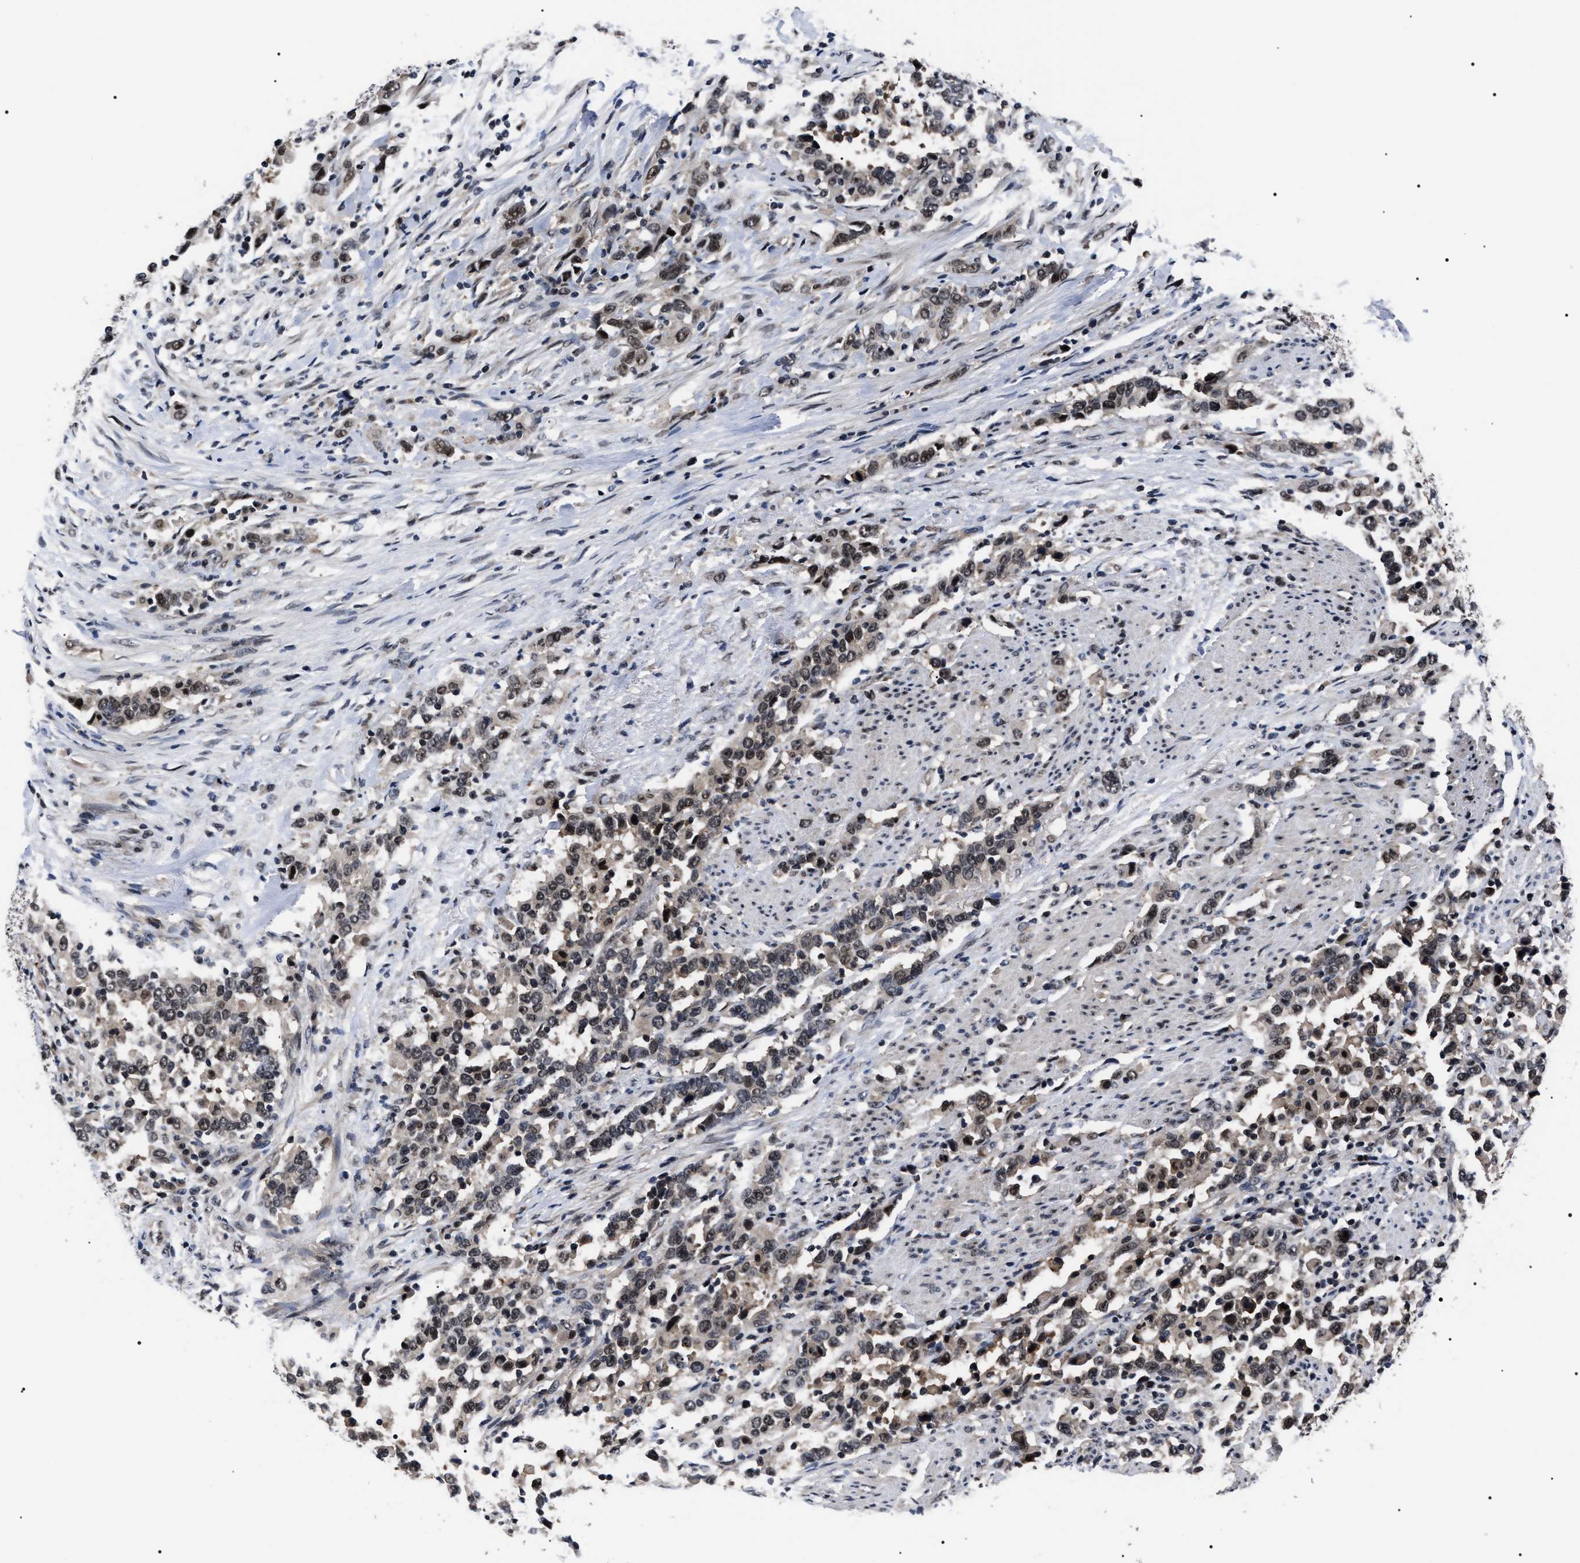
{"staining": {"intensity": "weak", "quantity": "25%-75%", "location": "cytoplasmic/membranous,nuclear"}, "tissue": "urothelial cancer", "cell_type": "Tumor cells", "image_type": "cancer", "snomed": [{"axis": "morphology", "description": "Urothelial carcinoma, High grade"}, {"axis": "topography", "description": "Urinary bladder"}], "caption": "High-grade urothelial carcinoma stained with a protein marker exhibits weak staining in tumor cells.", "gene": "CSNK2A1", "patient": {"sex": "male", "age": 61}}